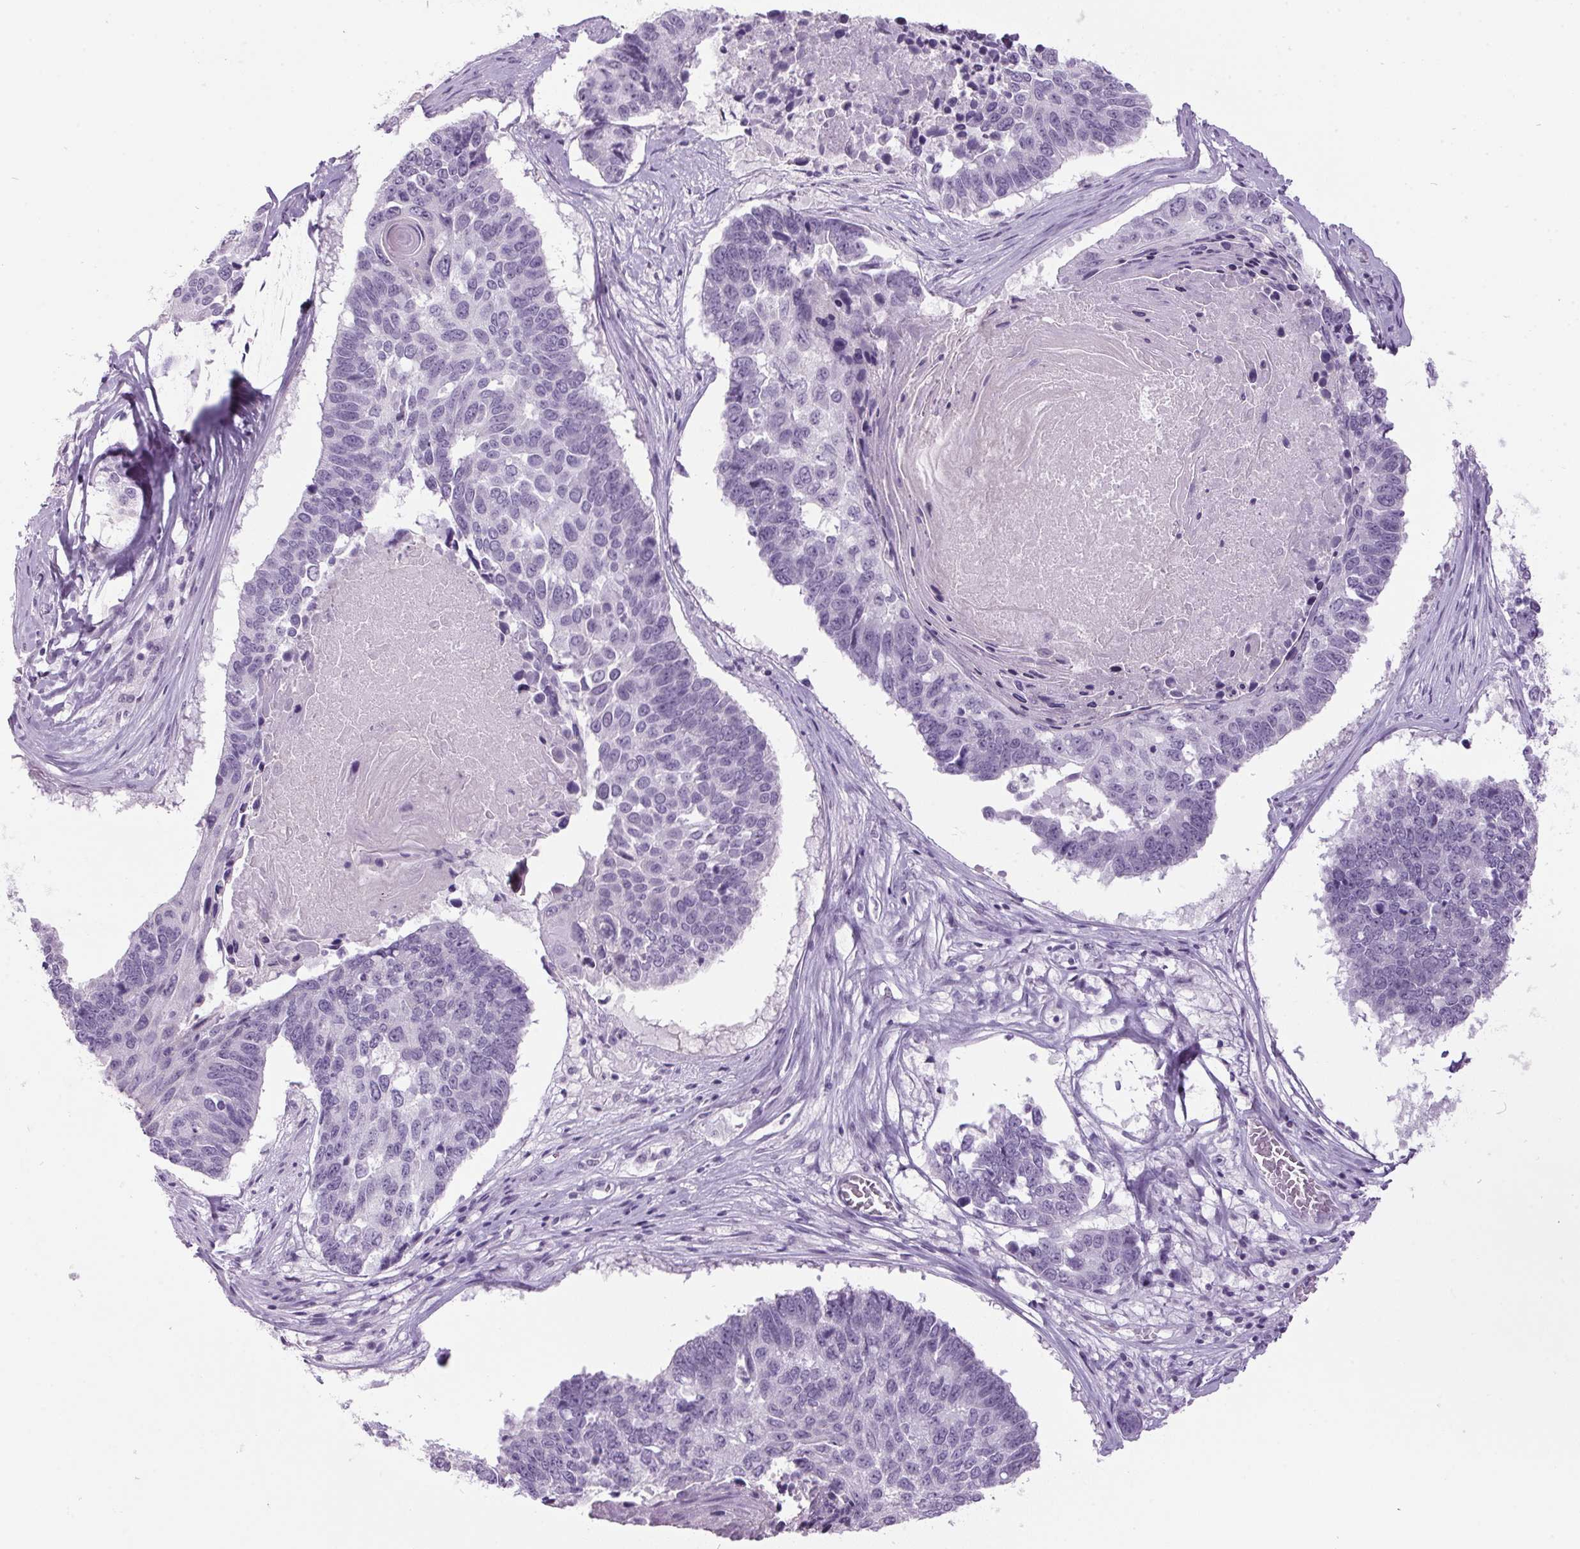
{"staining": {"intensity": "negative", "quantity": "none", "location": "none"}, "tissue": "lung cancer", "cell_type": "Tumor cells", "image_type": "cancer", "snomed": [{"axis": "morphology", "description": "Squamous cell carcinoma, NOS"}, {"axis": "topography", "description": "Lung"}], "caption": "Tumor cells are negative for brown protein staining in lung squamous cell carcinoma. (Stains: DAB immunohistochemistry with hematoxylin counter stain, Microscopy: brightfield microscopy at high magnification).", "gene": "ODAD2", "patient": {"sex": "male", "age": 73}}